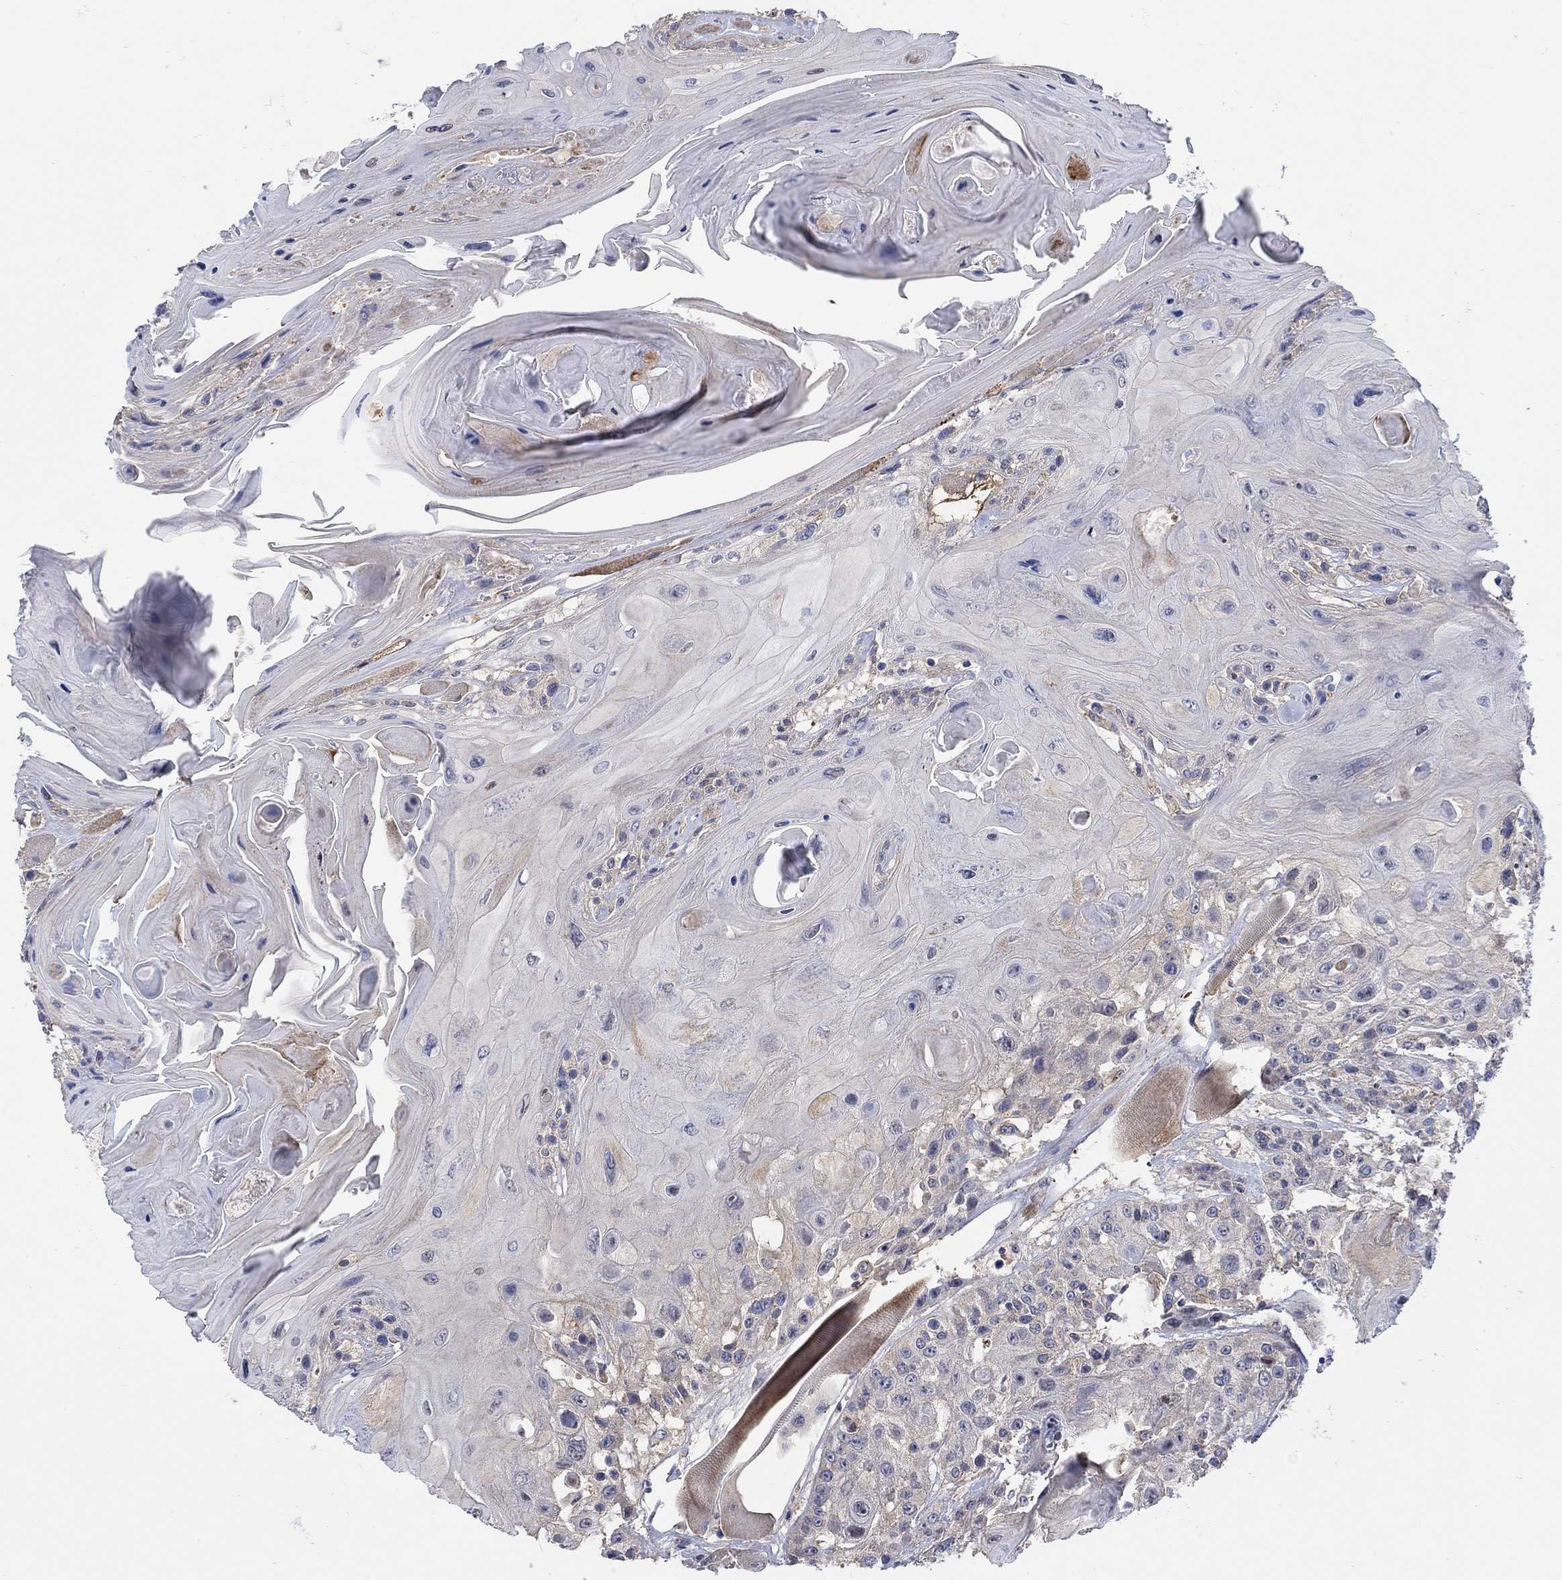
{"staining": {"intensity": "negative", "quantity": "none", "location": "none"}, "tissue": "head and neck cancer", "cell_type": "Tumor cells", "image_type": "cancer", "snomed": [{"axis": "morphology", "description": "Squamous cell carcinoma, NOS"}, {"axis": "topography", "description": "Head-Neck"}], "caption": "IHC of head and neck squamous cell carcinoma demonstrates no positivity in tumor cells.", "gene": "TEKT3", "patient": {"sex": "female", "age": 59}}